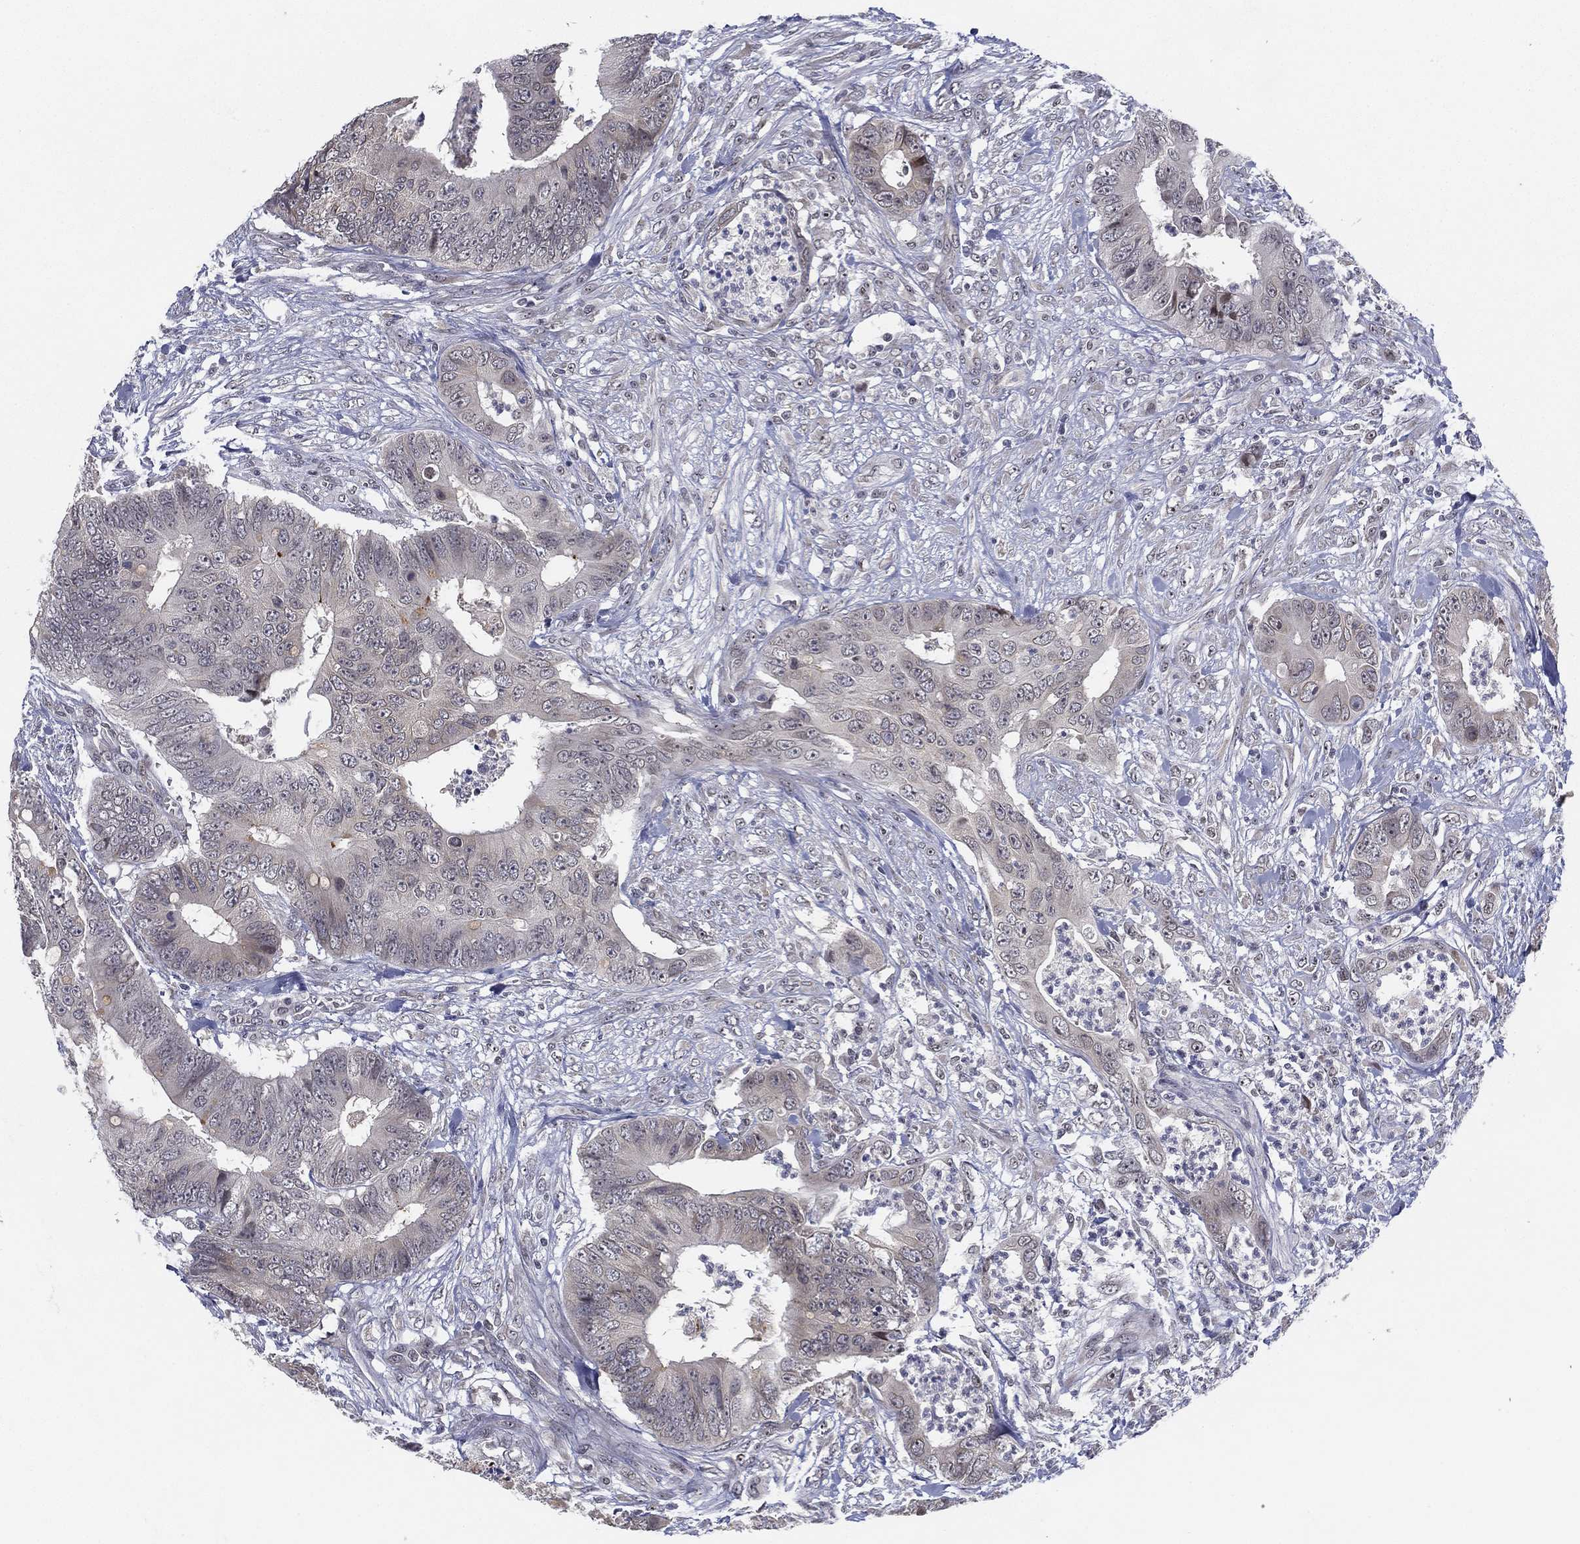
{"staining": {"intensity": "negative", "quantity": "none", "location": "none"}, "tissue": "colorectal cancer", "cell_type": "Tumor cells", "image_type": "cancer", "snomed": [{"axis": "morphology", "description": "Adenocarcinoma, NOS"}, {"axis": "topography", "description": "Colon"}], "caption": "Photomicrograph shows no protein staining in tumor cells of adenocarcinoma (colorectal) tissue.", "gene": "MS4A8", "patient": {"sex": "male", "age": 84}}